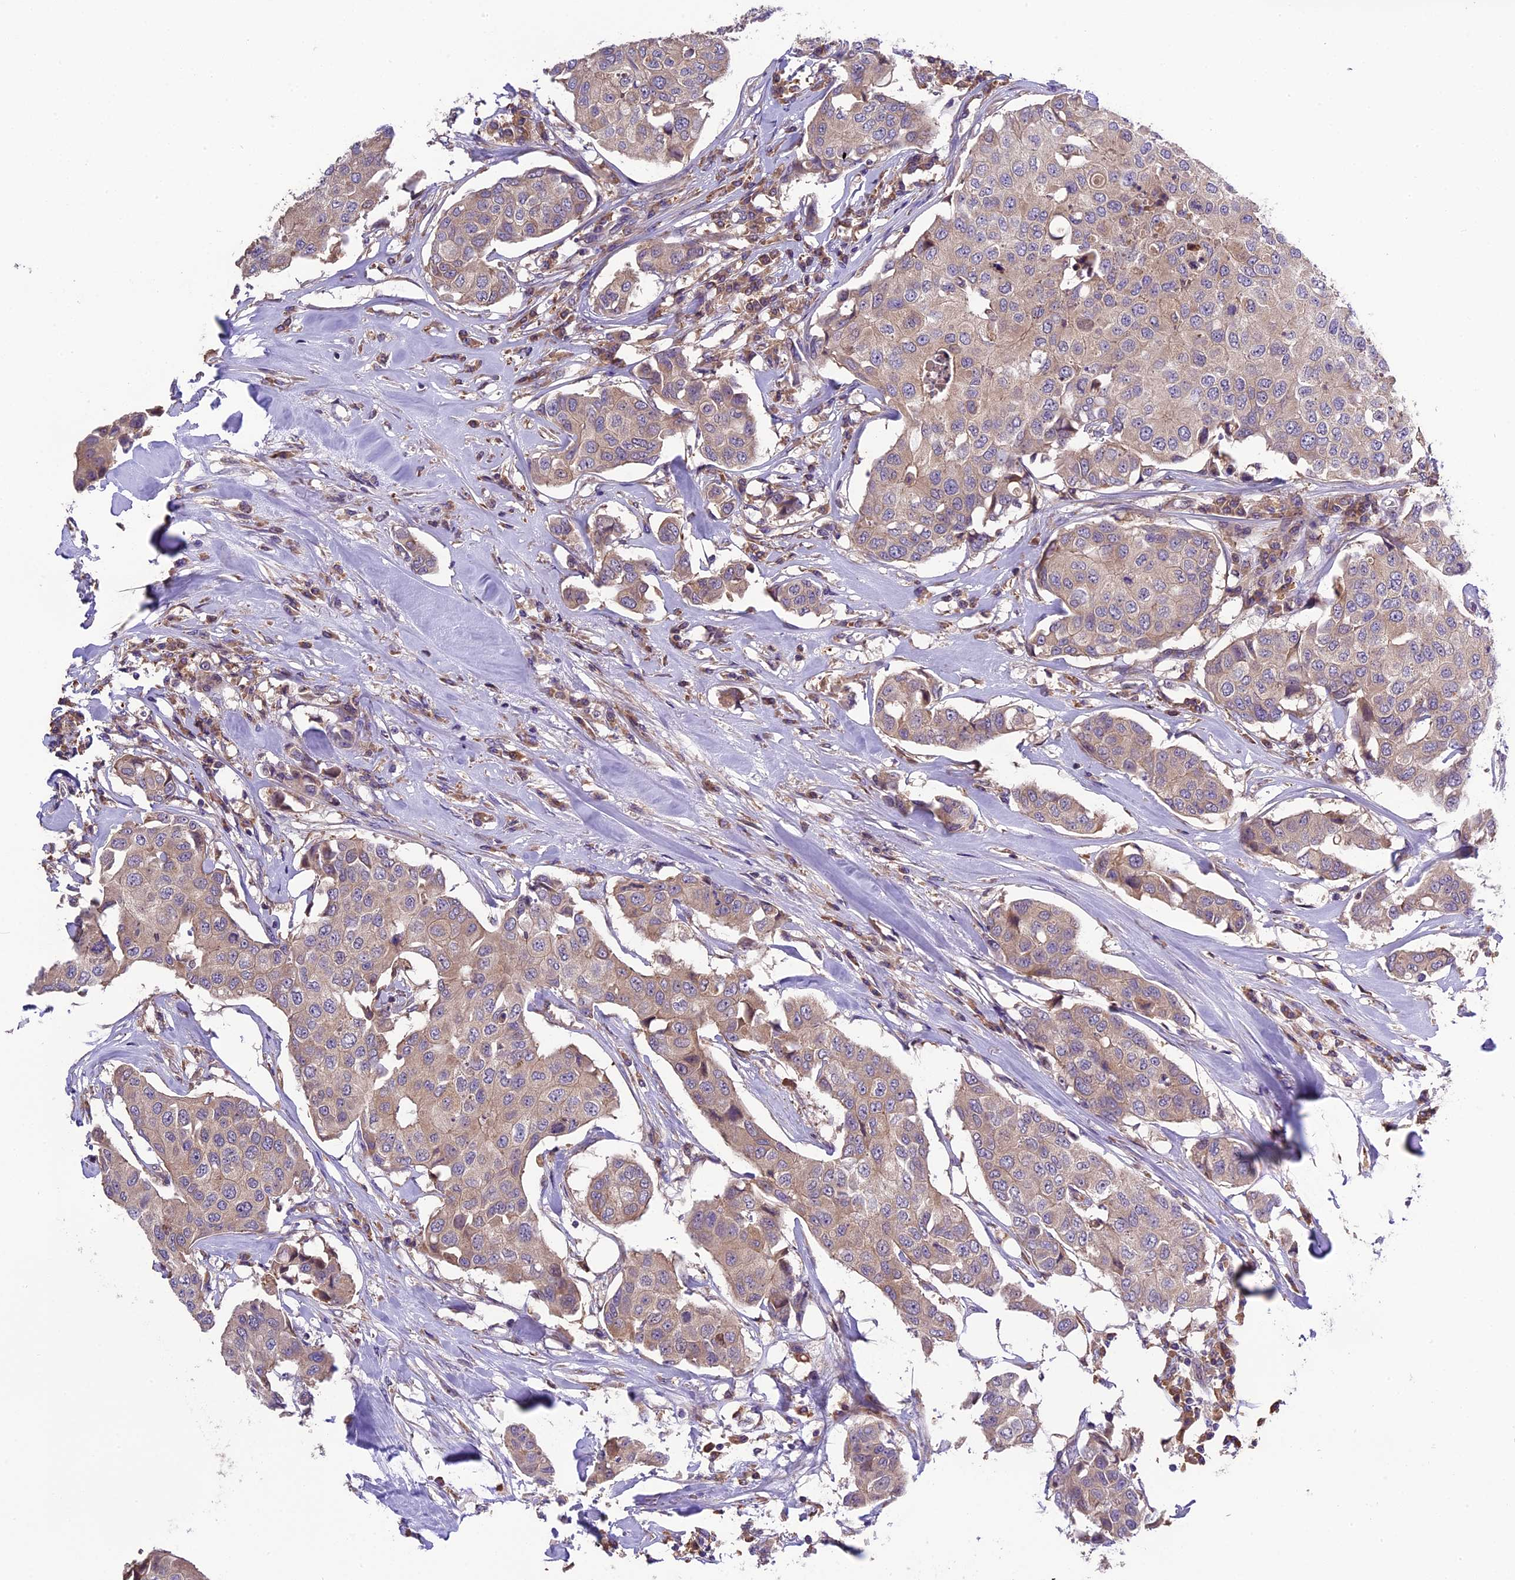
{"staining": {"intensity": "weak", "quantity": "25%-75%", "location": "cytoplasmic/membranous"}, "tissue": "breast cancer", "cell_type": "Tumor cells", "image_type": "cancer", "snomed": [{"axis": "morphology", "description": "Duct carcinoma"}, {"axis": "topography", "description": "Breast"}], "caption": "Protein analysis of breast intraductal carcinoma tissue demonstrates weak cytoplasmic/membranous staining in approximately 25%-75% of tumor cells. (IHC, brightfield microscopy, high magnification).", "gene": "ABCC10", "patient": {"sex": "female", "age": 80}}